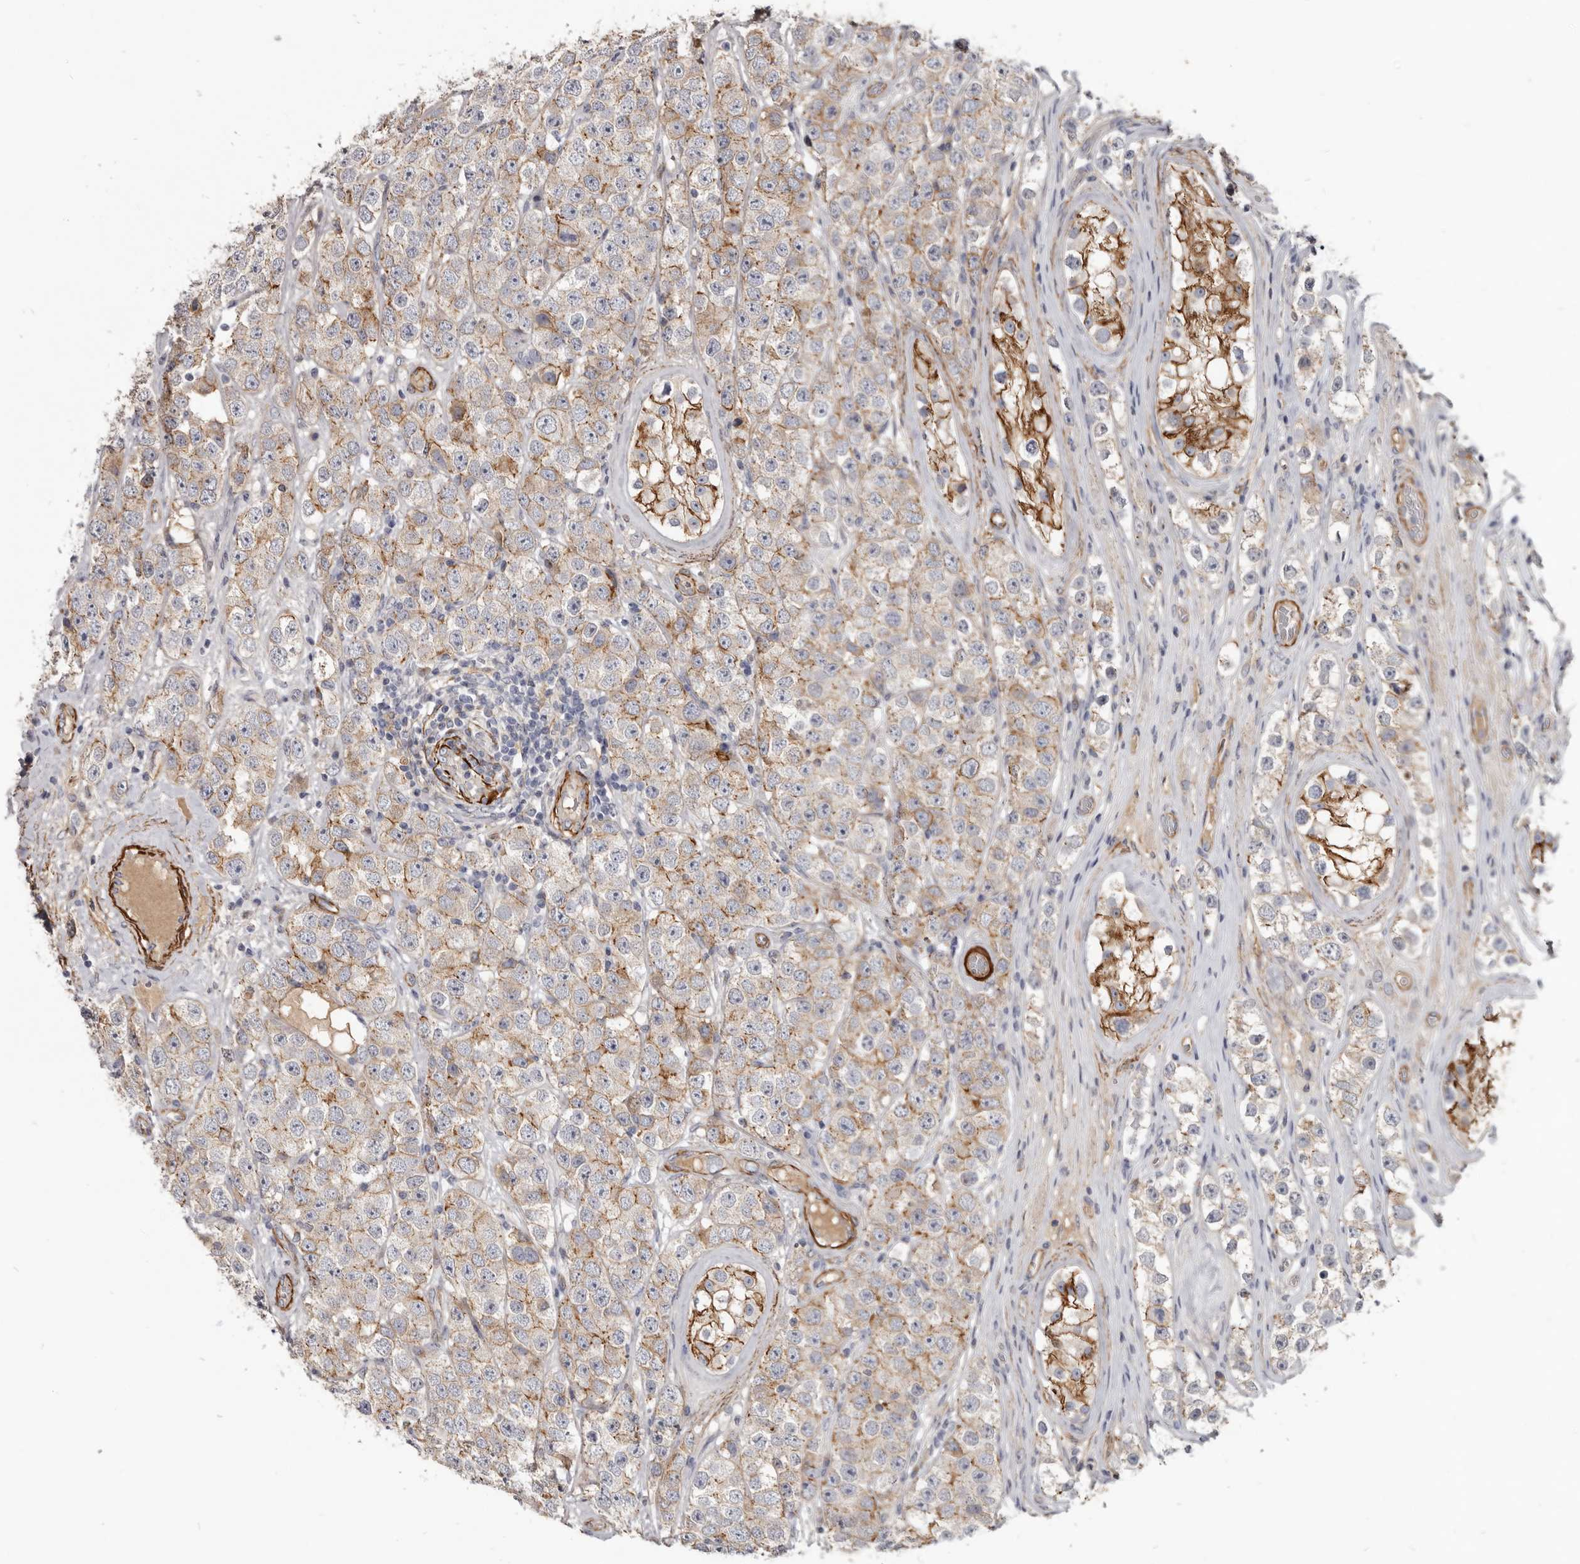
{"staining": {"intensity": "weak", "quantity": "25%-75%", "location": "cytoplasmic/membranous"}, "tissue": "testis cancer", "cell_type": "Tumor cells", "image_type": "cancer", "snomed": [{"axis": "morphology", "description": "Seminoma, NOS"}, {"axis": "topography", "description": "Testis"}], "caption": "Brown immunohistochemical staining in human testis cancer reveals weak cytoplasmic/membranous staining in approximately 25%-75% of tumor cells.", "gene": "CGN", "patient": {"sex": "male", "age": 28}}